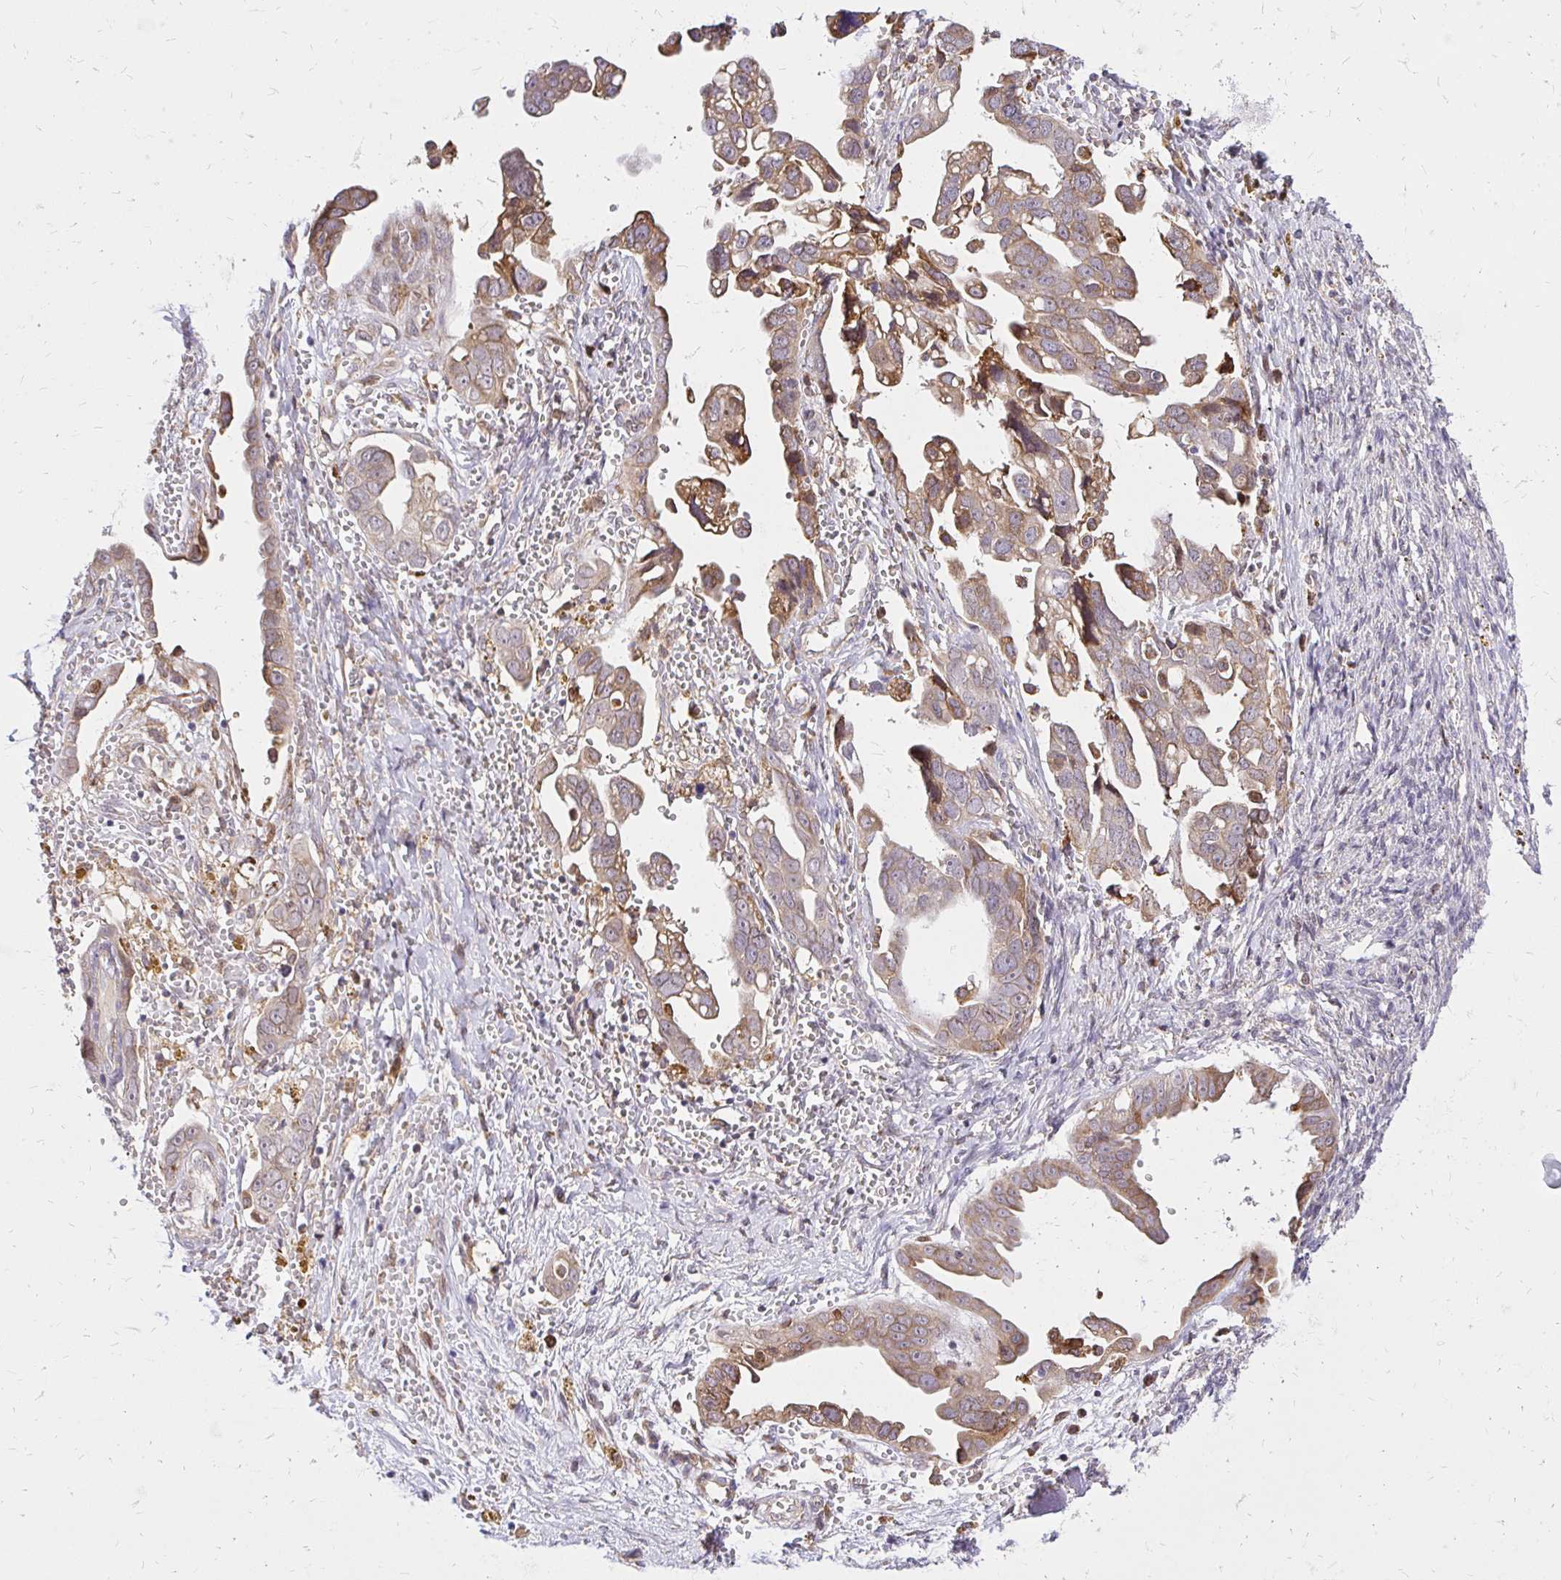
{"staining": {"intensity": "moderate", "quantity": ">75%", "location": "cytoplasmic/membranous"}, "tissue": "ovarian cancer", "cell_type": "Tumor cells", "image_type": "cancer", "snomed": [{"axis": "morphology", "description": "Cystadenocarcinoma, serous, NOS"}, {"axis": "topography", "description": "Ovary"}], "caption": "Ovarian cancer (serous cystadenocarcinoma) stained for a protein shows moderate cytoplasmic/membranous positivity in tumor cells.", "gene": "NAALAD2", "patient": {"sex": "female", "age": 59}}